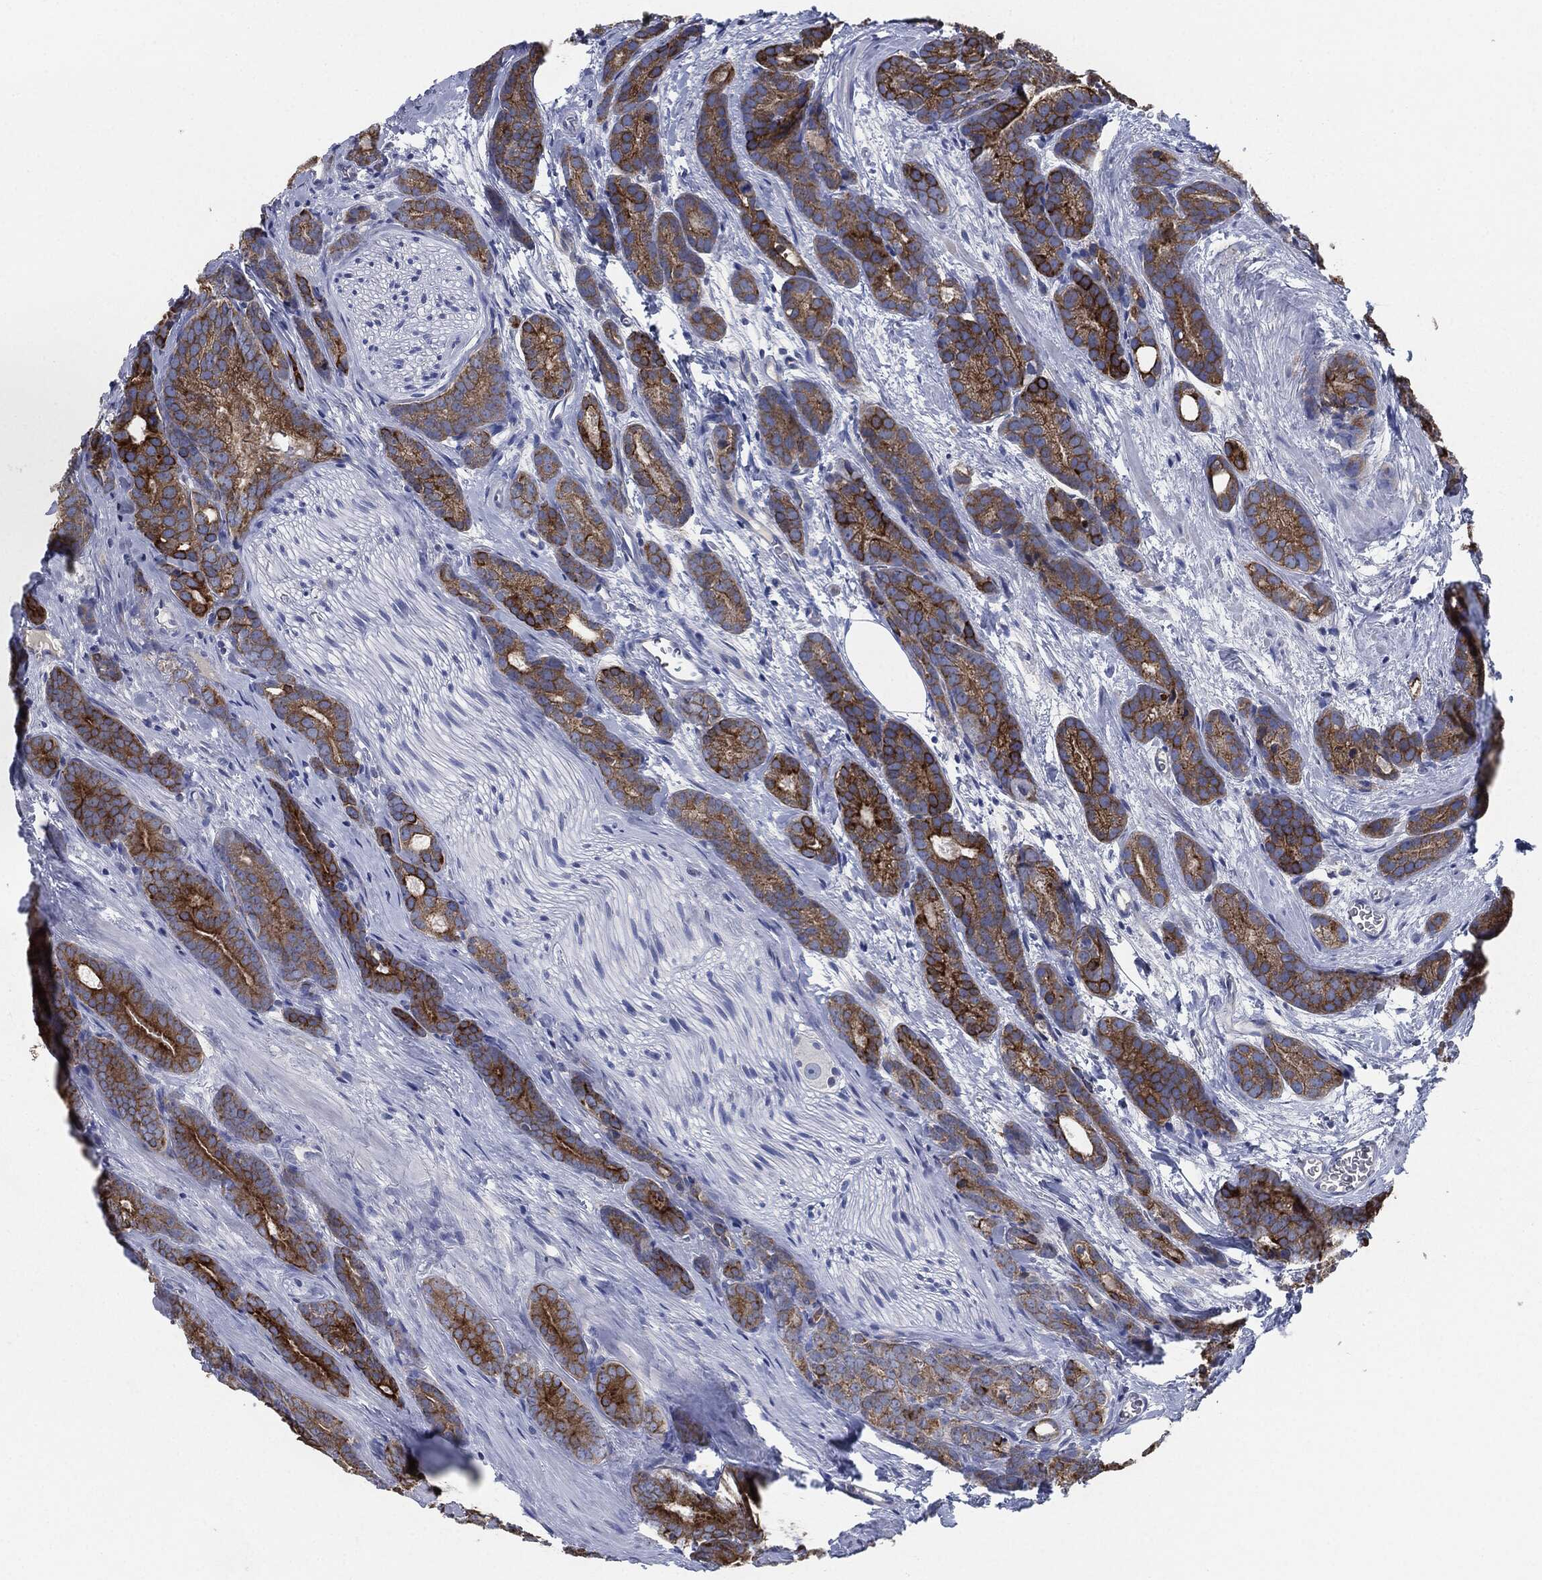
{"staining": {"intensity": "strong", "quantity": "25%-75%", "location": "cytoplasmic/membranous"}, "tissue": "prostate cancer", "cell_type": "Tumor cells", "image_type": "cancer", "snomed": [{"axis": "morphology", "description": "Adenocarcinoma, NOS"}, {"axis": "topography", "description": "Prostate"}], "caption": "High-magnification brightfield microscopy of prostate cancer (adenocarcinoma) stained with DAB (3,3'-diaminobenzidine) (brown) and counterstained with hematoxylin (blue). tumor cells exhibit strong cytoplasmic/membranous staining is appreciated in about25%-75% of cells.", "gene": "SHROOM2", "patient": {"sex": "male", "age": 71}}